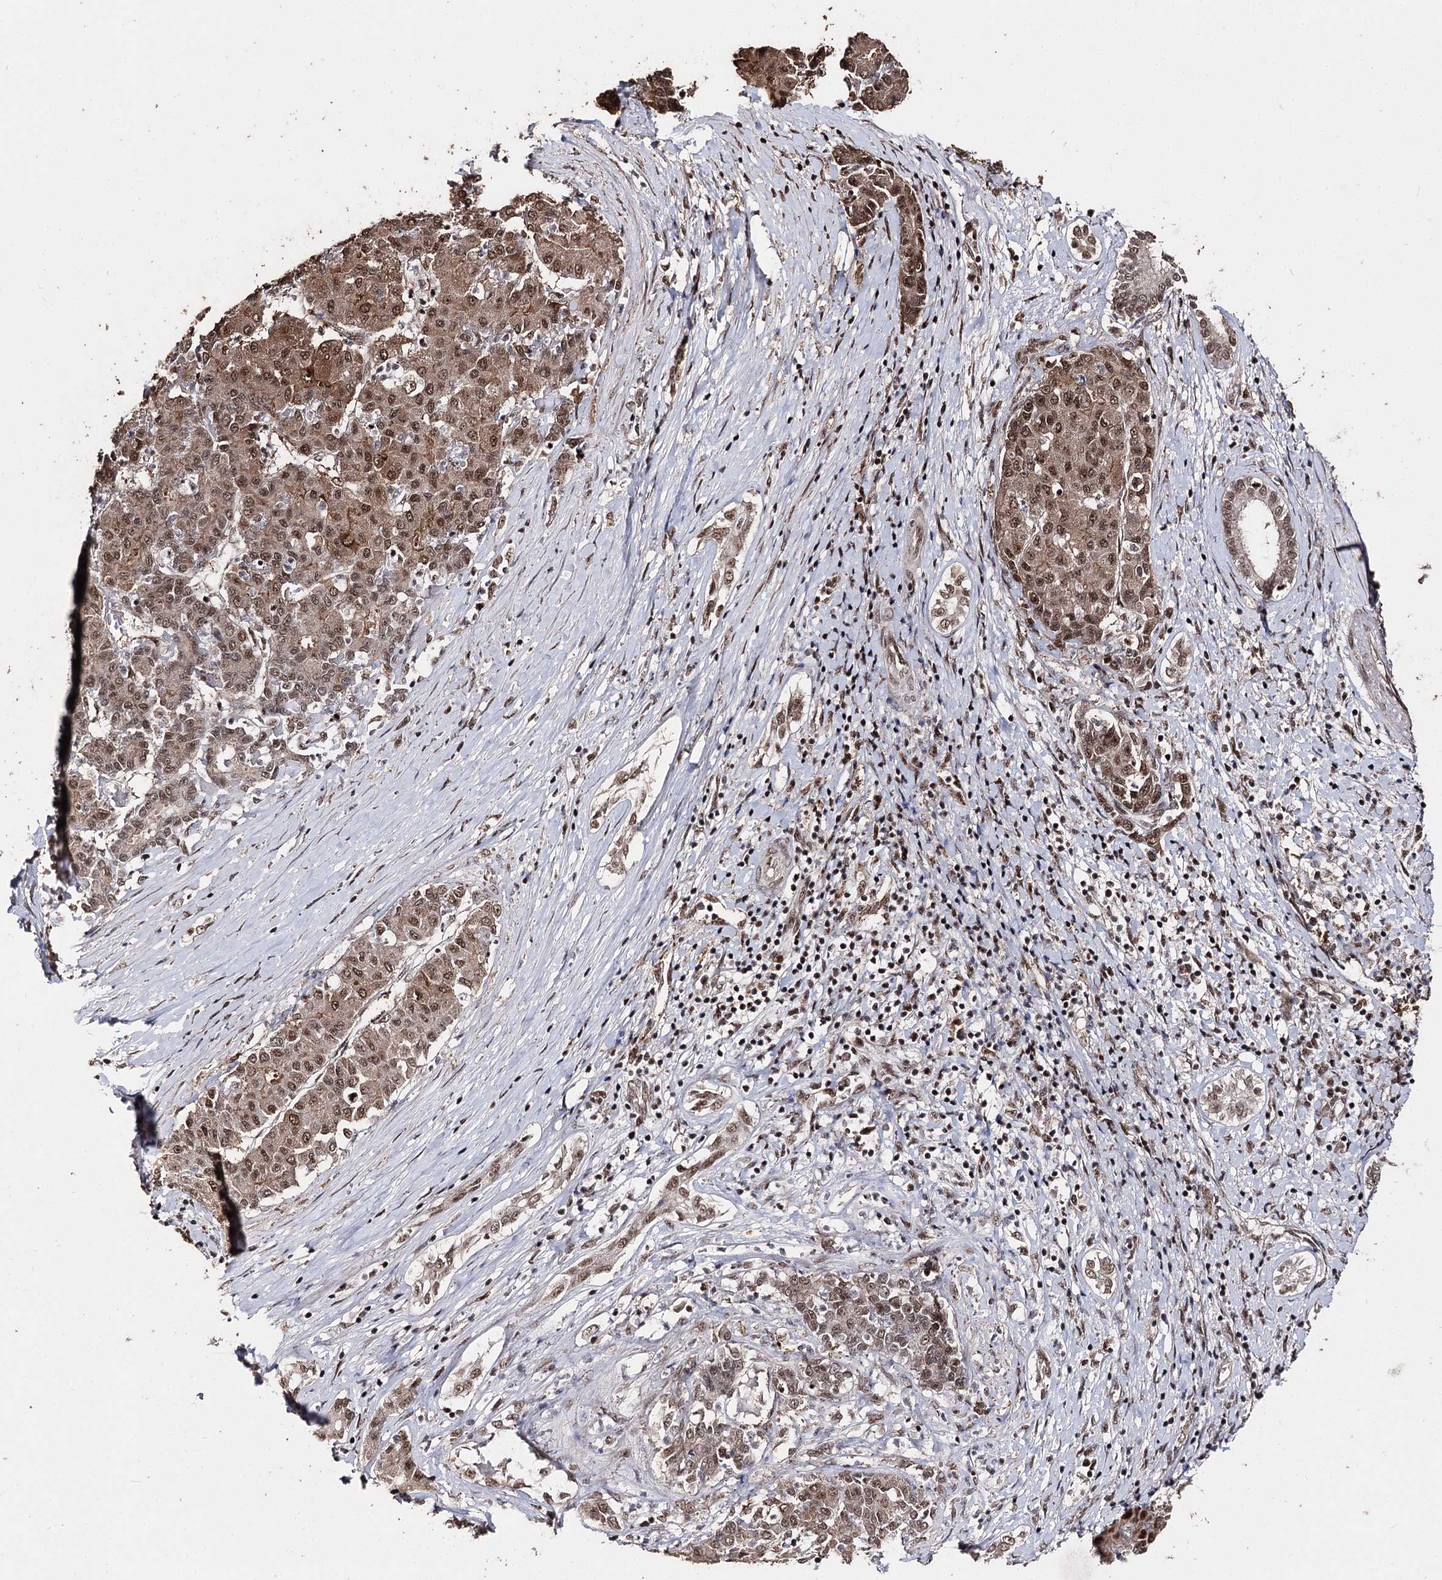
{"staining": {"intensity": "moderate", "quantity": ">75%", "location": "cytoplasmic/membranous,nuclear"}, "tissue": "liver cancer", "cell_type": "Tumor cells", "image_type": "cancer", "snomed": [{"axis": "morphology", "description": "Carcinoma, Hepatocellular, NOS"}, {"axis": "topography", "description": "Liver"}], "caption": "The photomicrograph shows staining of liver cancer, revealing moderate cytoplasmic/membranous and nuclear protein staining (brown color) within tumor cells.", "gene": "U2SURP", "patient": {"sex": "male", "age": 65}}